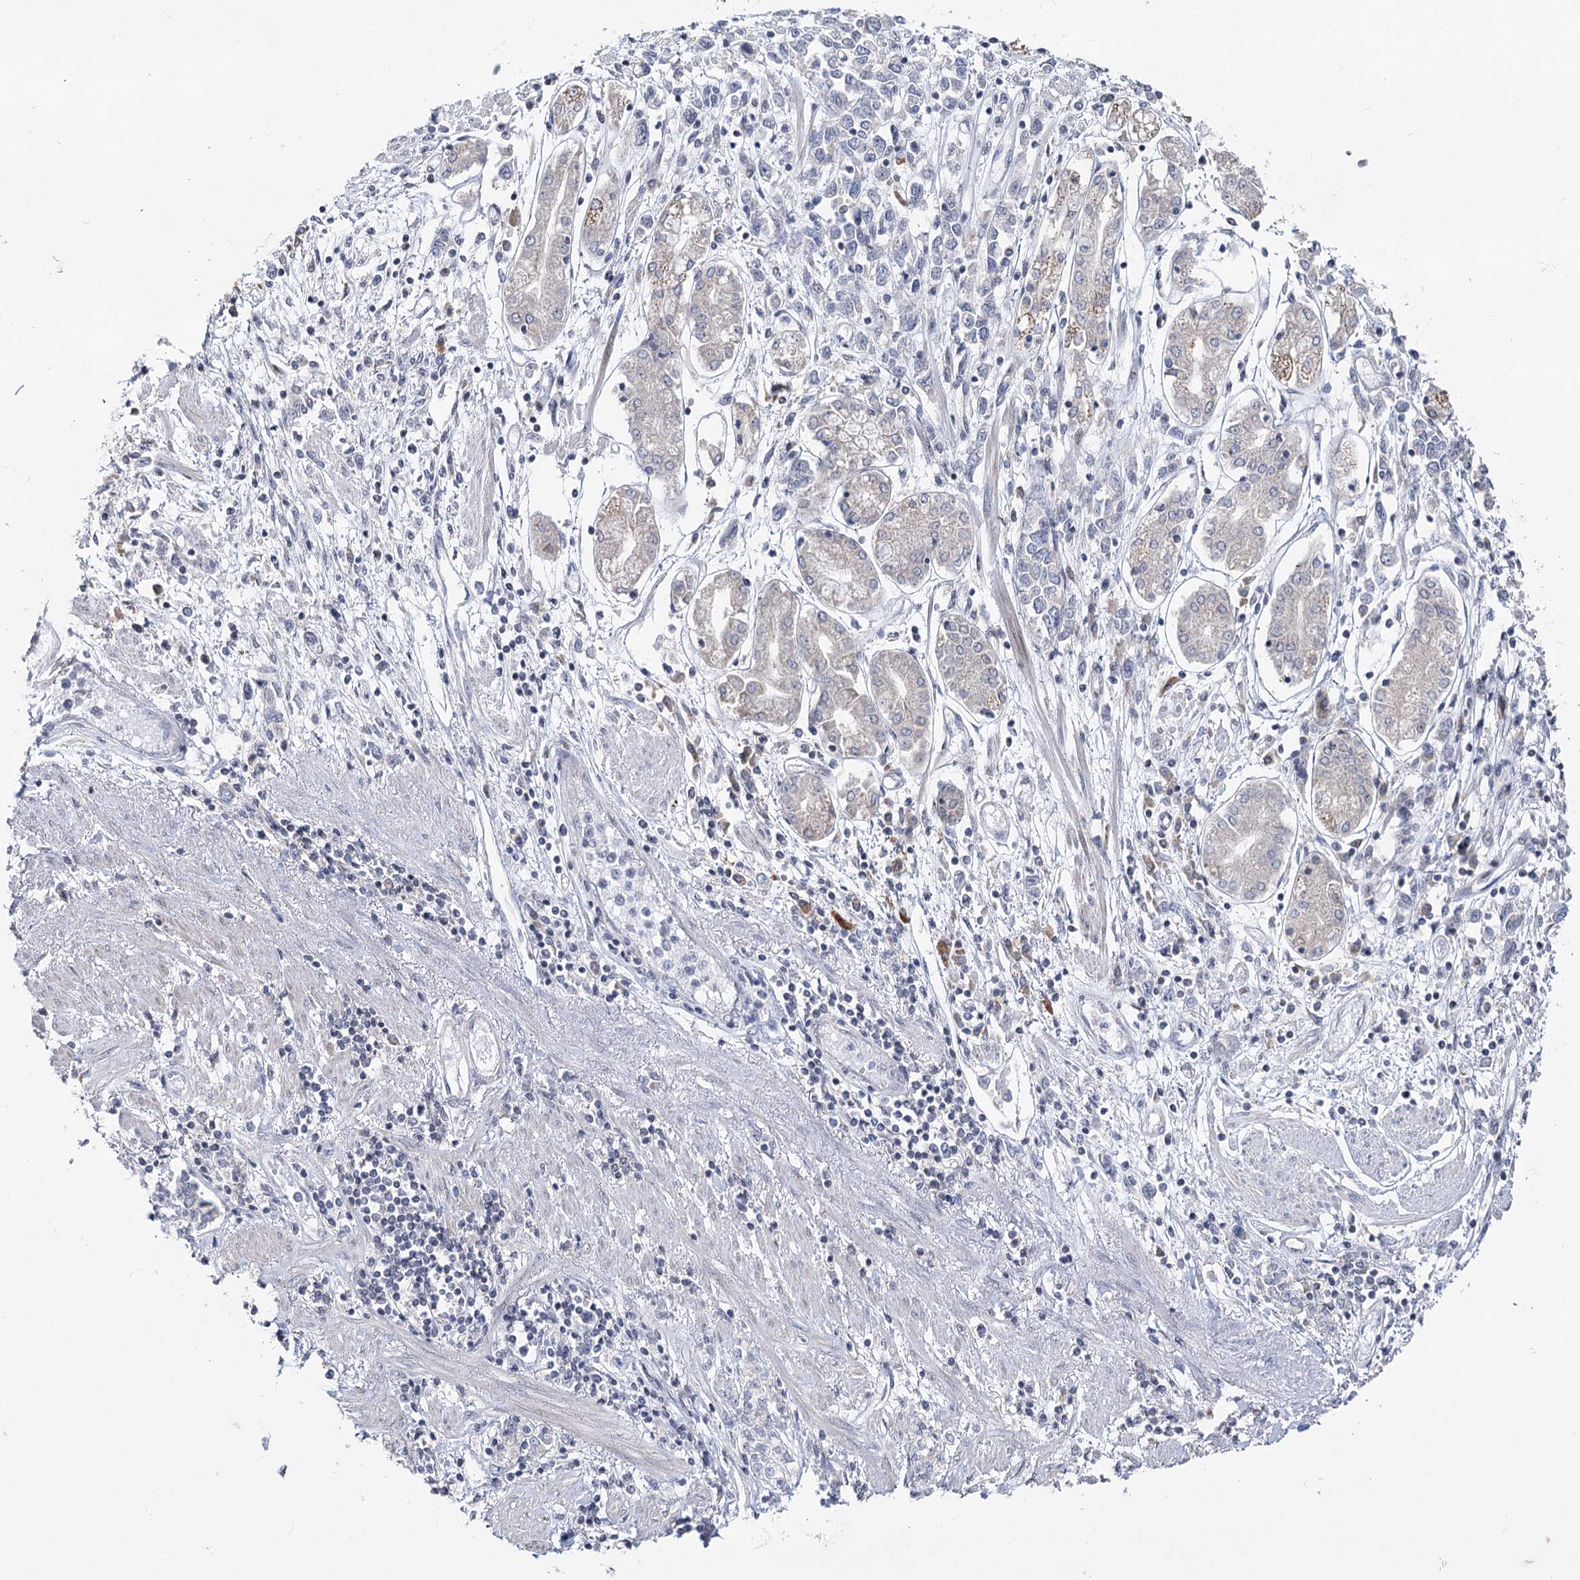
{"staining": {"intensity": "negative", "quantity": "none", "location": "none"}, "tissue": "stomach cancer", "cell_type": "Tumor cells", "image_type": "cancer", "snomed": [{"axis": "morphology", "description": "Adenocarcinoma, NOS"}, {"axis": "topography", "description": "Stomach"}], "caption": "This is a image of IHC staining of adenocarcinoma (stomach), which shows no expression in tumor cells. The staining was performed using DAB (3,3'-diaminobenzidine) to visualize the protein expression in brown, while the nuclei were stained in blue with hematoxylin (Magnification: 20x).", "gene": "PTGR1", "patient": {"sex": "female", "age": 76}}